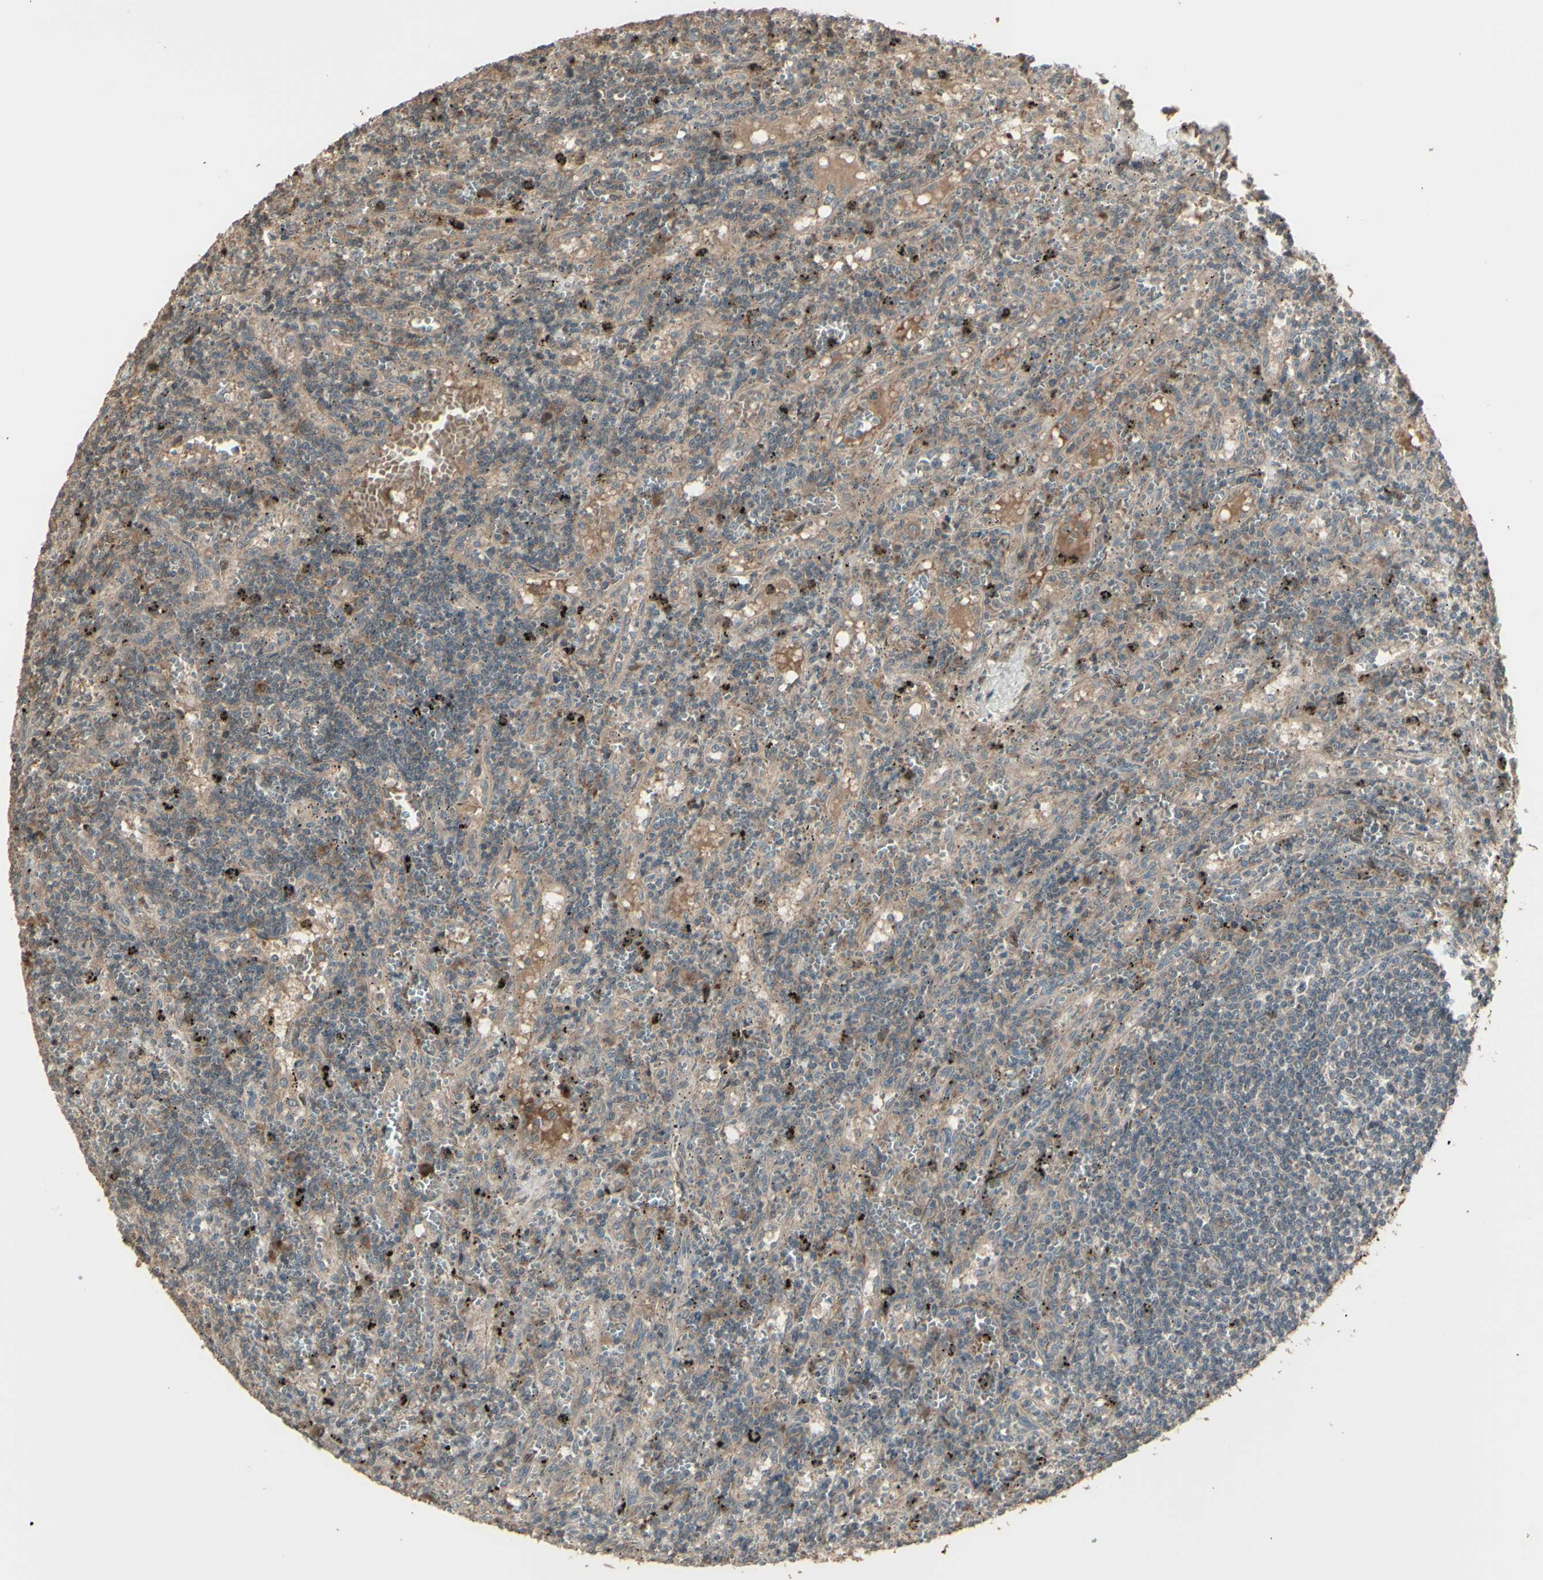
{"staining": {"intensity": "weak", "quantity": ">75%", "location": "cytoplasmic/membranous"}, "tissue": "lymphoma", "cell_type": "Tumor cells", "image_type": "cancer", "snomed": [{"axis": "morphology", "description": "Malignant lymphoma, non-Hodgkin's type, Low grade"}, {"axis": "topography", "description": "Spleen"}], "caption": "Tumor cells show low levels of weak cytoplasmic/membranous expression in about >75% of cells in human low-grade malignant lymphoma, non-Hodgkin's type.", "gene": "GNAS", "patient": {"sex": "male", "age": 76}}